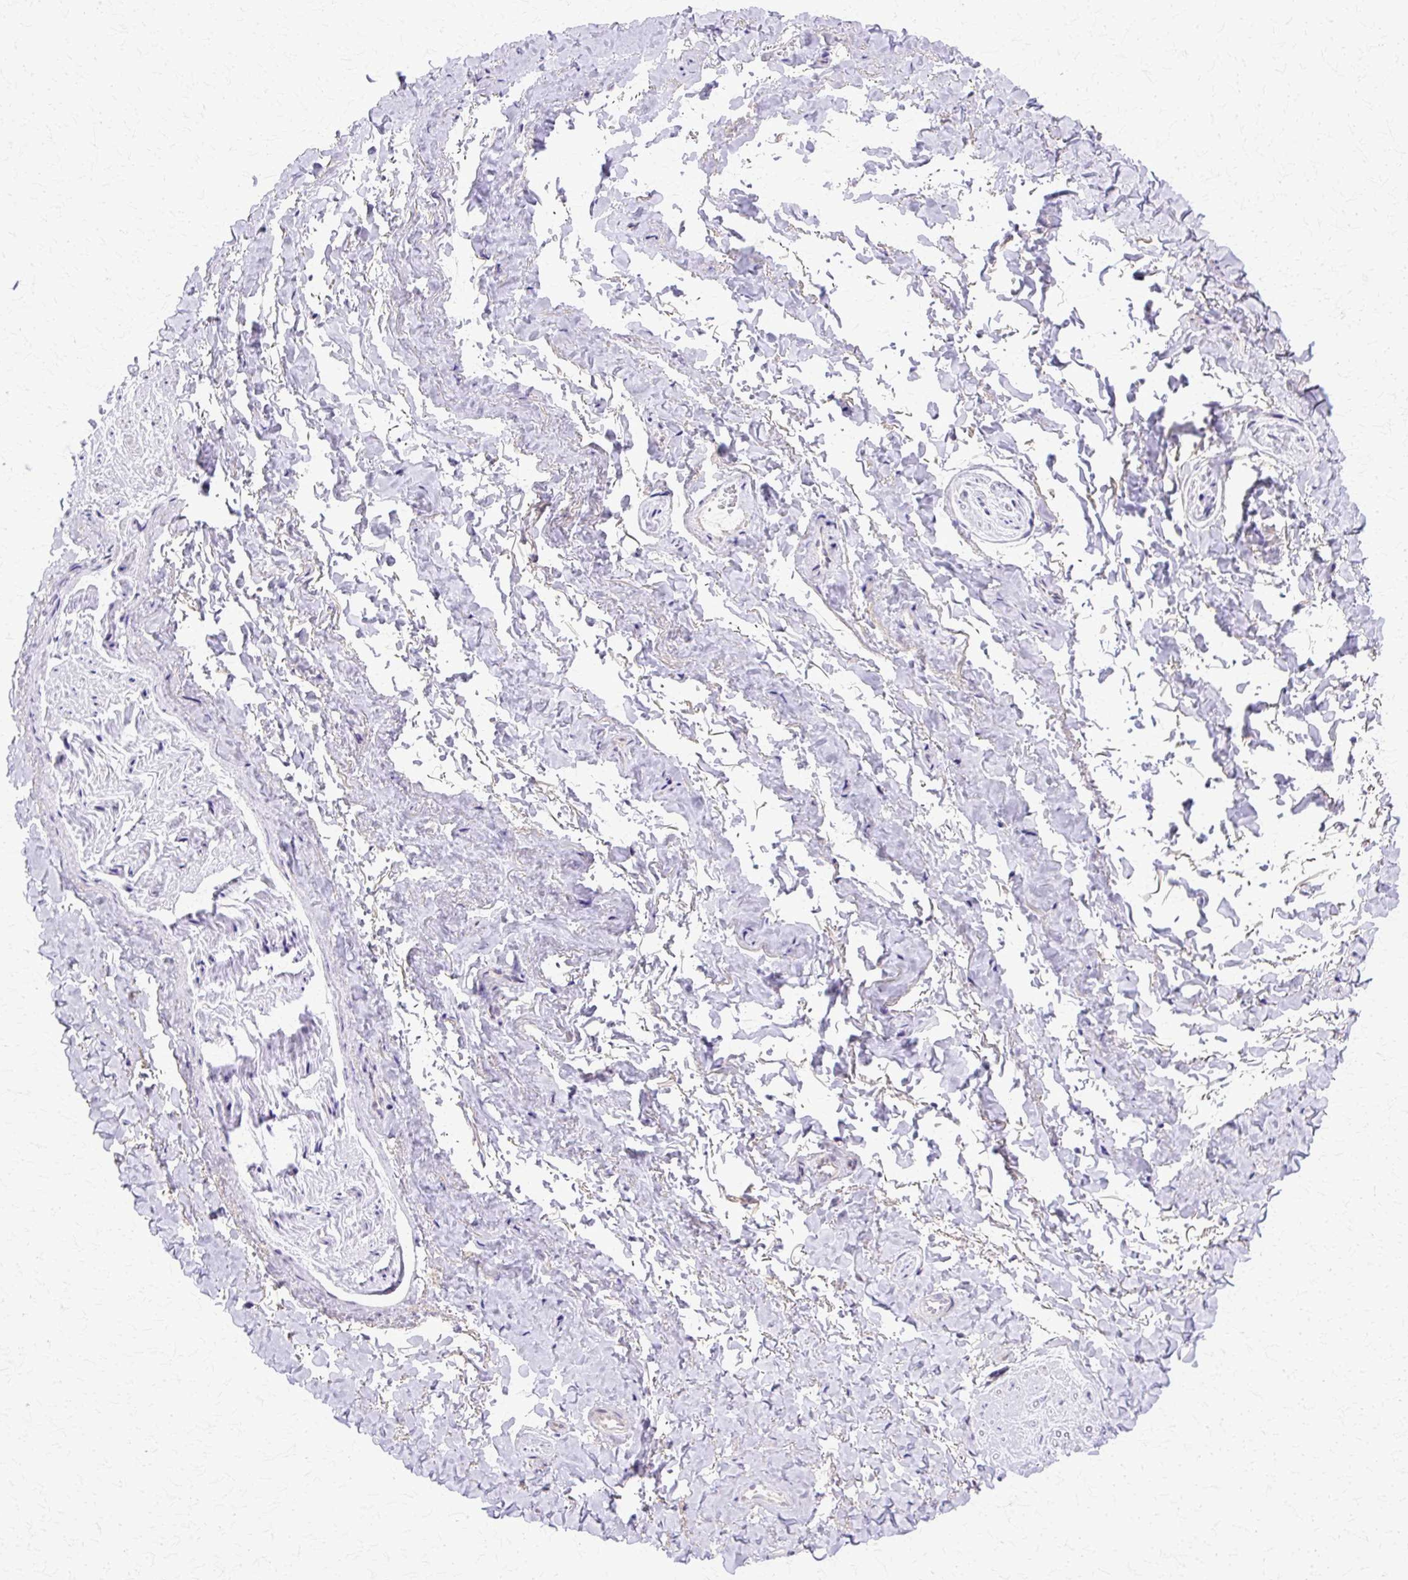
{"staining": {"intensity": "negative", "quantity": "none", "location": "none"}, "tissue": "adipose tissue", "cell_type": "Adipocytes", "image_type": "normal", "snomed": [{"axis": "morphology", "description": "Normal tissue, NOS"}, {"axis": "topography", "description": "Vulva"}, {"axis": "topography", "description": "Vagina"}, {"axis": "topography", "description": "Peripheral nerve tissue"}], "caption": "Adipocytes show no significant protein positivity in normal adipose tissue. (DAB immunohistochemistry visualized using brightfield microscopy, high magnification).", "gene": "TBC1D3B", "patient": {"sex": "female", "age": 66}}